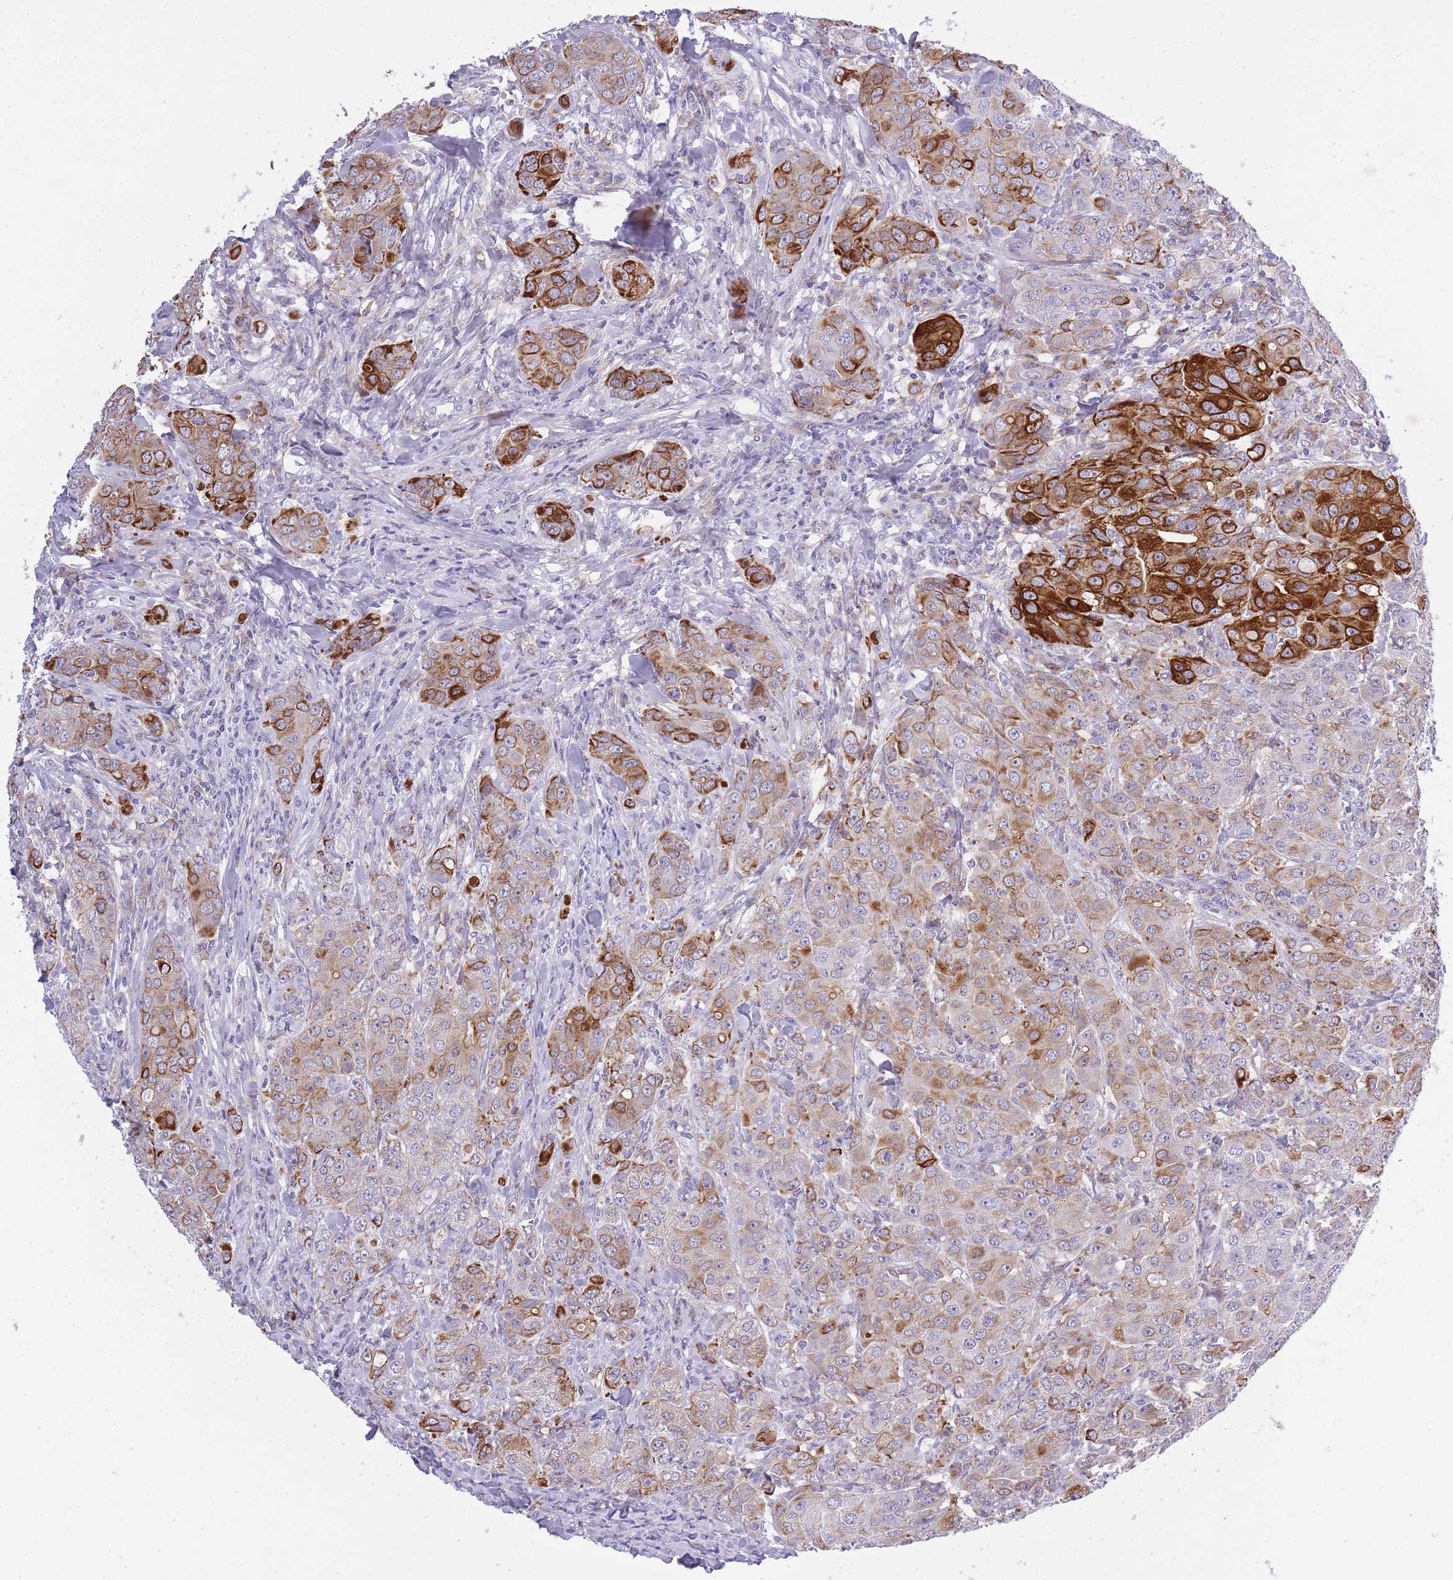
{"staining": {"intensity": "strong", "quantity": "25%-75%", "location": "cytoplasmic/membranous"}, "tissue": "breast cancer", "cell_type": "Tumor cells", "image_type": "cancer", "snomed": [{"axis": "morphology", "description": "Duct carcinoma"}, {"axis": "topography", "description": "Breast"}], "caption": "Strong cytoplasmic/membranous protein expression is seen in about 25%-75% of tumor cells in breast invasive ductal carcinoma. (DAB IHC, brown staining for protein, blue staining for nuclei).", "gene": "RADX", "patient": {"sex": "female", "age": 43}}